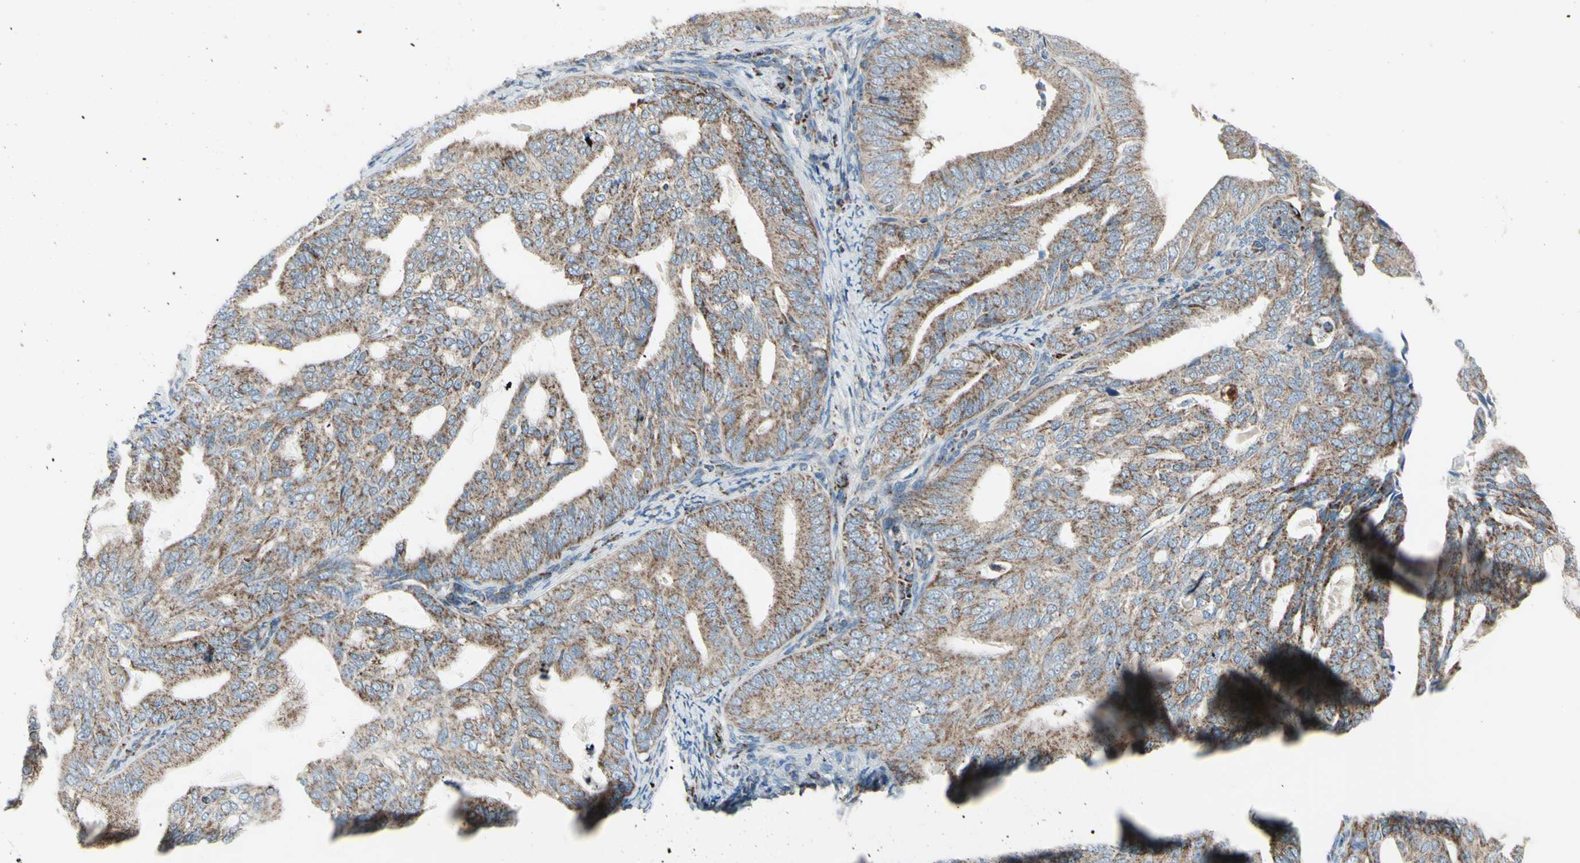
{"staining": {"intensity": "weak", "quantity": ">75%", "location": "cytoplasmic/membranous"}, "tissue": "endometrial cancer", "cell_type": "Tumor cells", "image_type": "cancer", "snomed": [{"axis": "morphology", "description": "Adenocarcinoma, NOS"}, {"axis": "topography", "description": "Endometrium"}], "caption": "Immunohistochemistry (IHC) histopathology image of neoplastic tissue: adenocarcinoma (endometrial) stained using immunohistochemistry (IHC) reveals low levels of weak protein expression localized specifically in the cytoplasmic/membranous of tumor cells, appearing as a cytoplasmic/membranous brown color.", "gene": "FAM171B", "patient": {"sex": "female", "age": 58}}